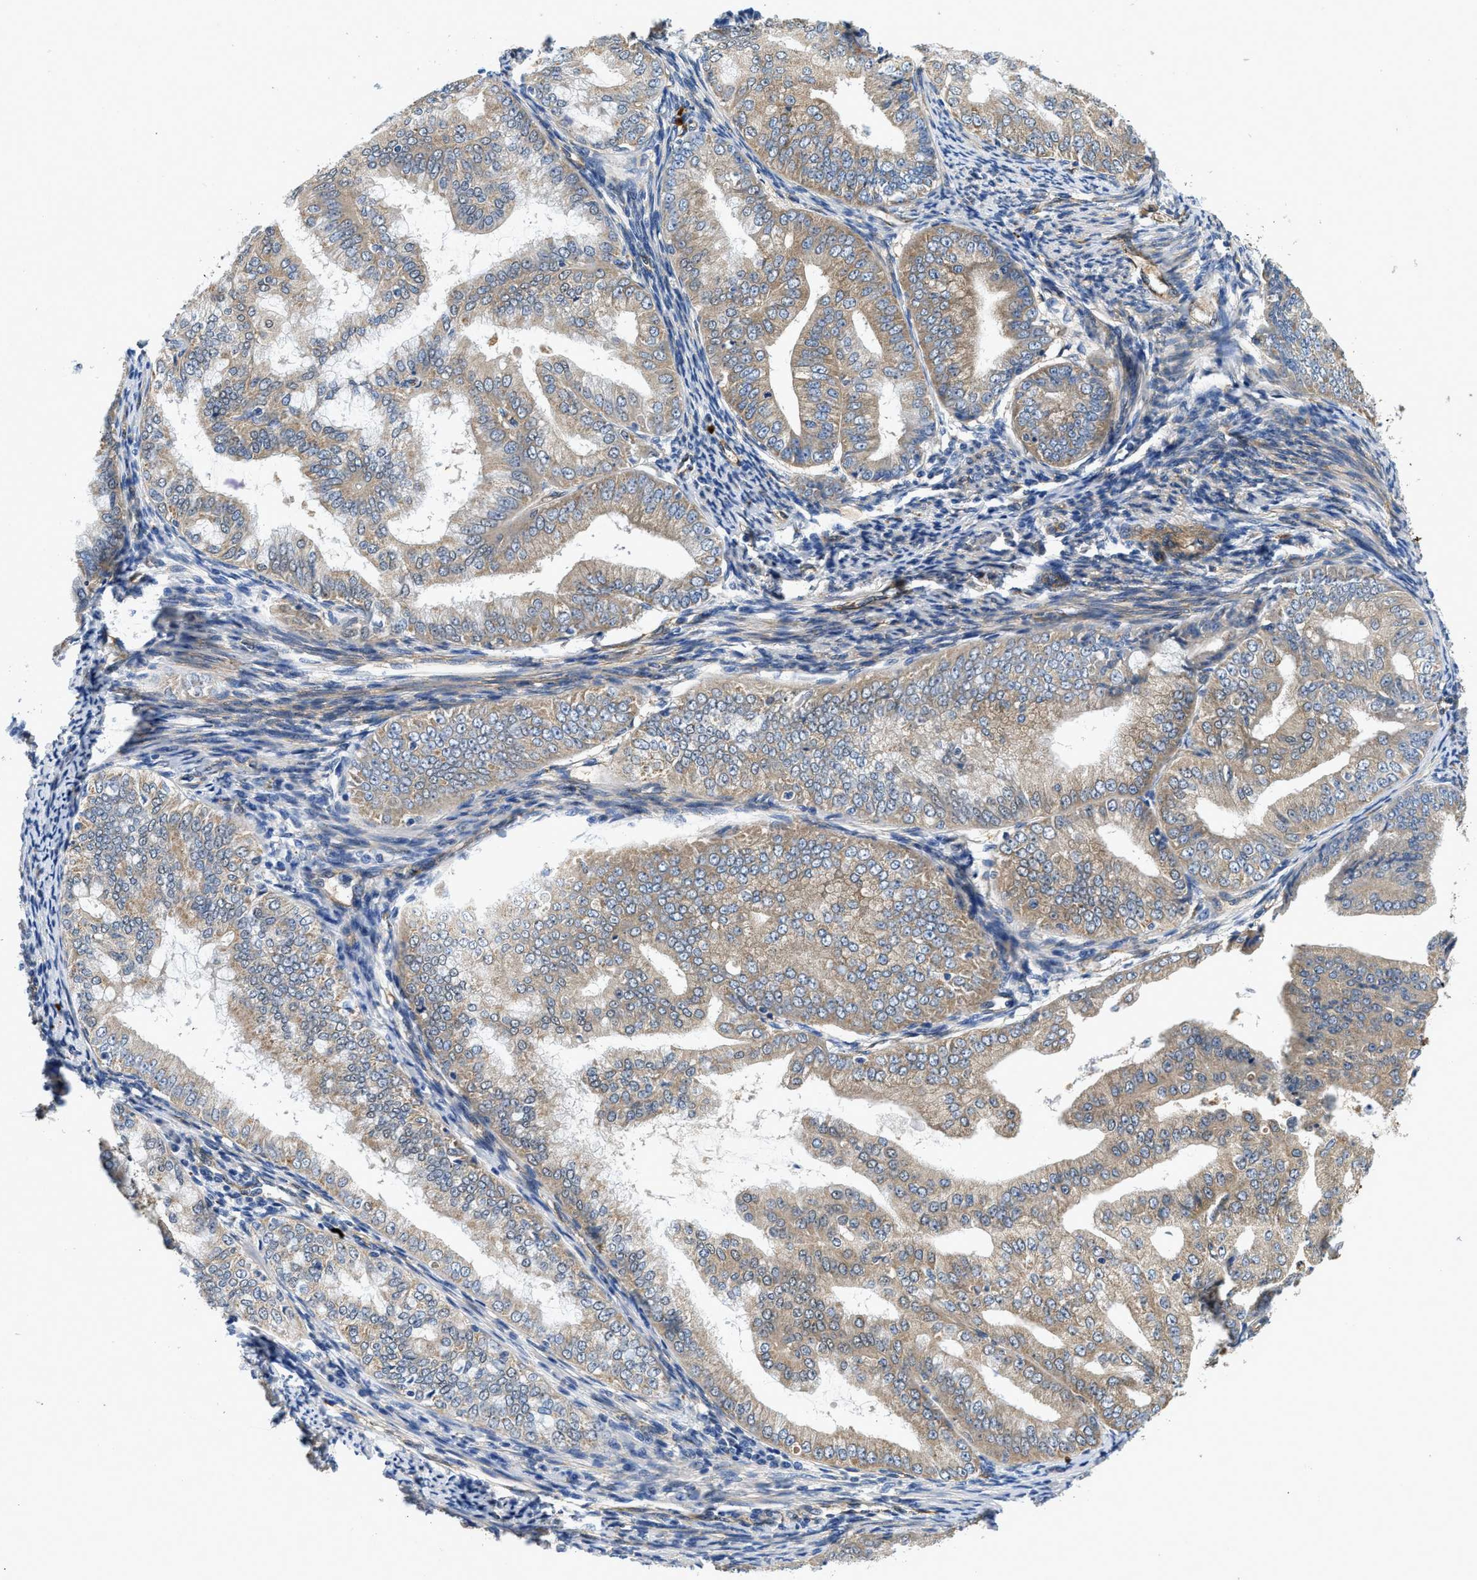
{"staining": {"intensity": "weak", "quantity": ">75%", "location": "cytoplasmic/membranous"}, "tissue": "endometrial cancer", "cell_type": "Tumor cells", "image_type": "cancer", "snomed": [{"axis": "morphology", "description": "Adenocarcinoma, NOS"}, {"axis": "topography", "description": "Endometrium"}], "caption": "Brown immunohistochemical staining in human endometrial cancer (adenocarcinoma) displays weak cytoplasmic/membranous staining in approximately >75% of tumor cells.", "gene": "RAPH1", "patient": {"sex": "female", "age": 63}}